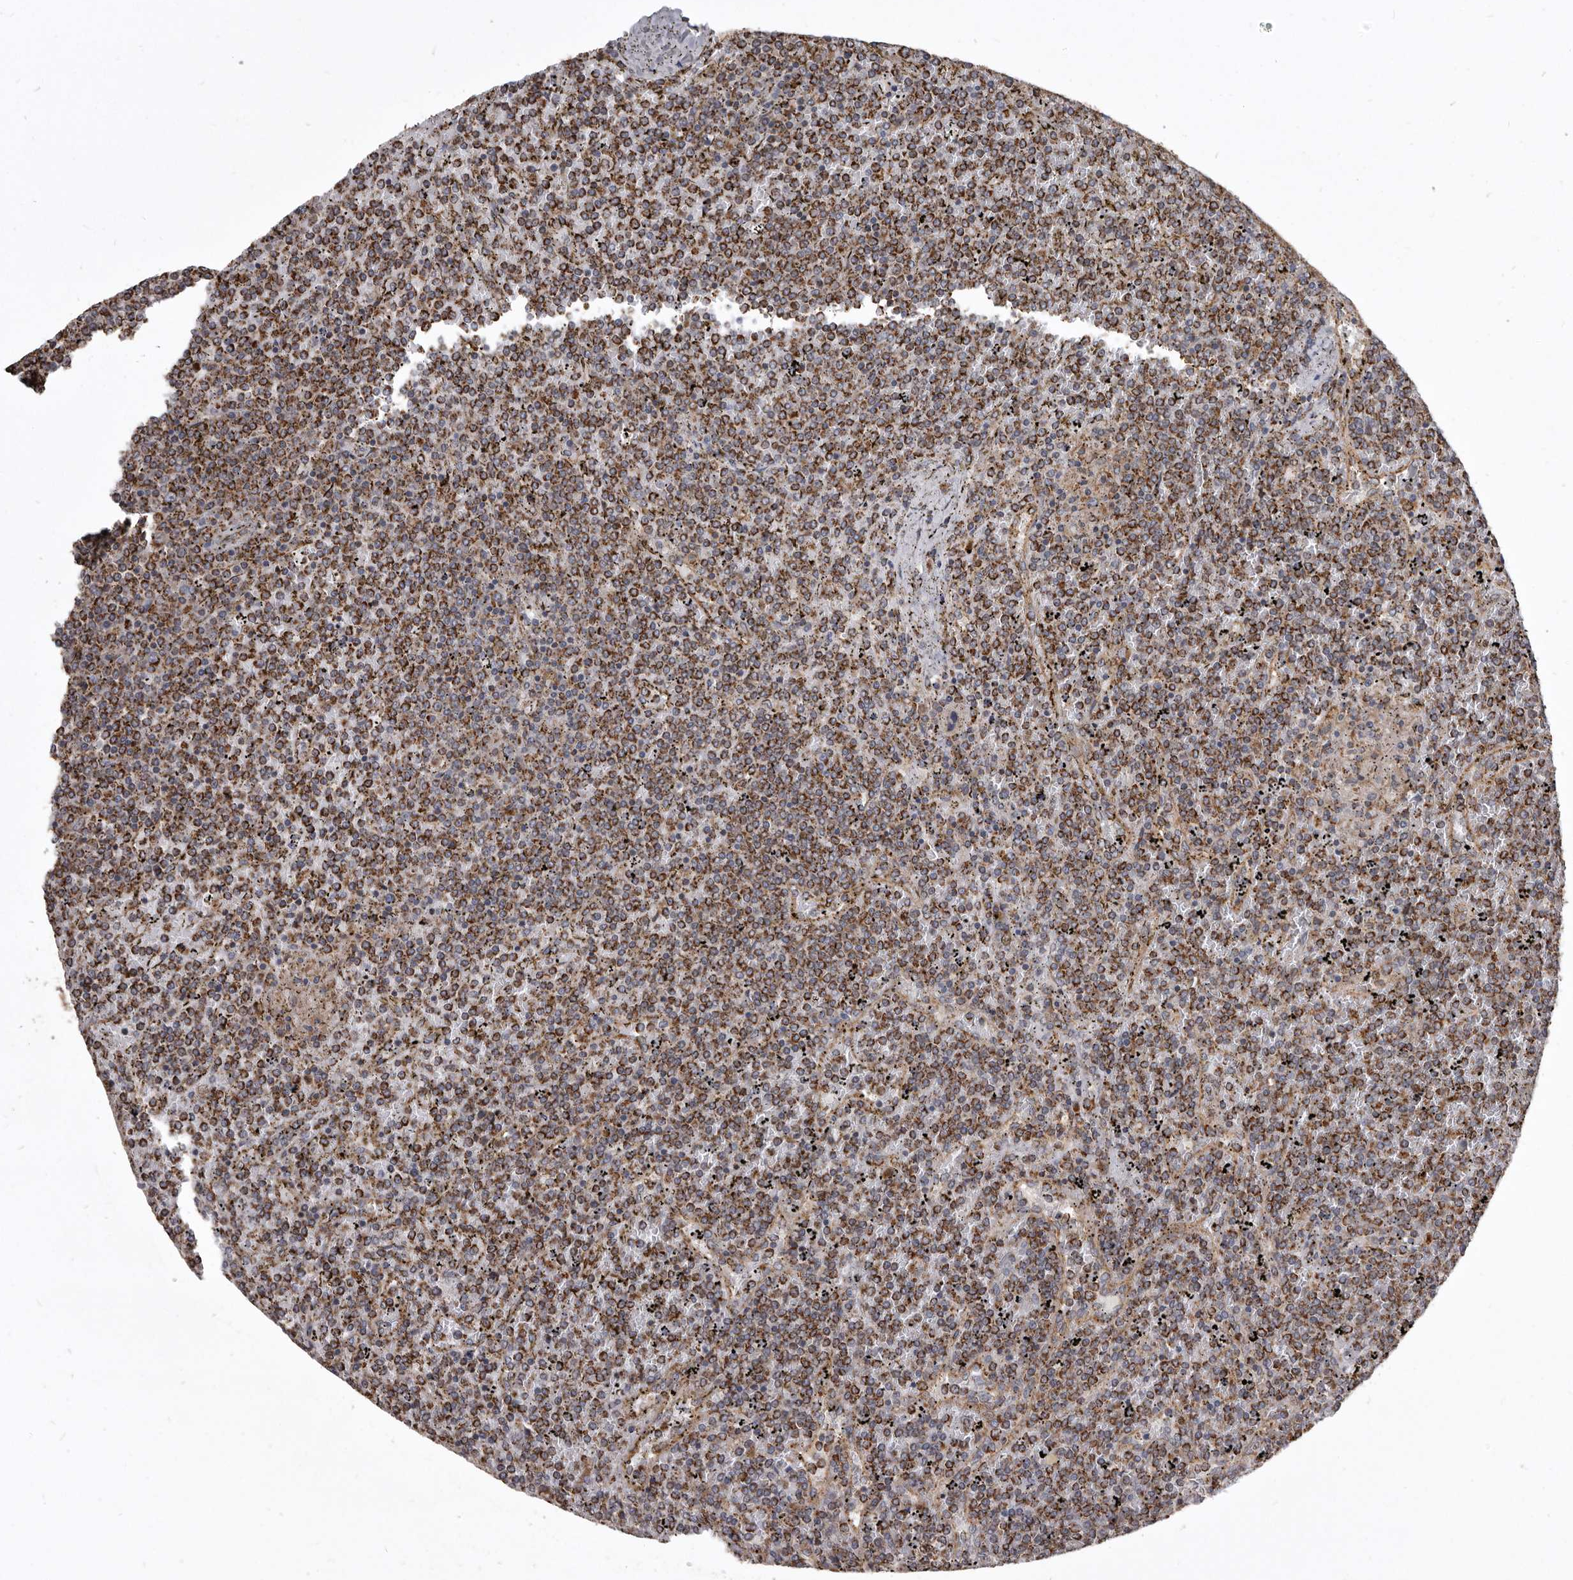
{"staining": {"intensity": "strong", "quantity": ">75%", "location": "cytoplasmic/membranous"}, "tissue": "lymphoma", "cell_type": "Tumor cells", "image_type": "cancer", "snomed": [{"axis": "morphology", "description": "Malignant lymphoma, non-Hodgkin's type, Low grade"}, {"axis": "topography", "description": "Spleen"}], "caption": "Protein staining demonstrates strong cytoplasmic/membranous expression in approximately >75% of tumor cells in malignant lymphoma, non-Hodgkin's type (low-grade).", "gene": "CDK5RAP3", "patient": {"sex": "female", "age": 19}}